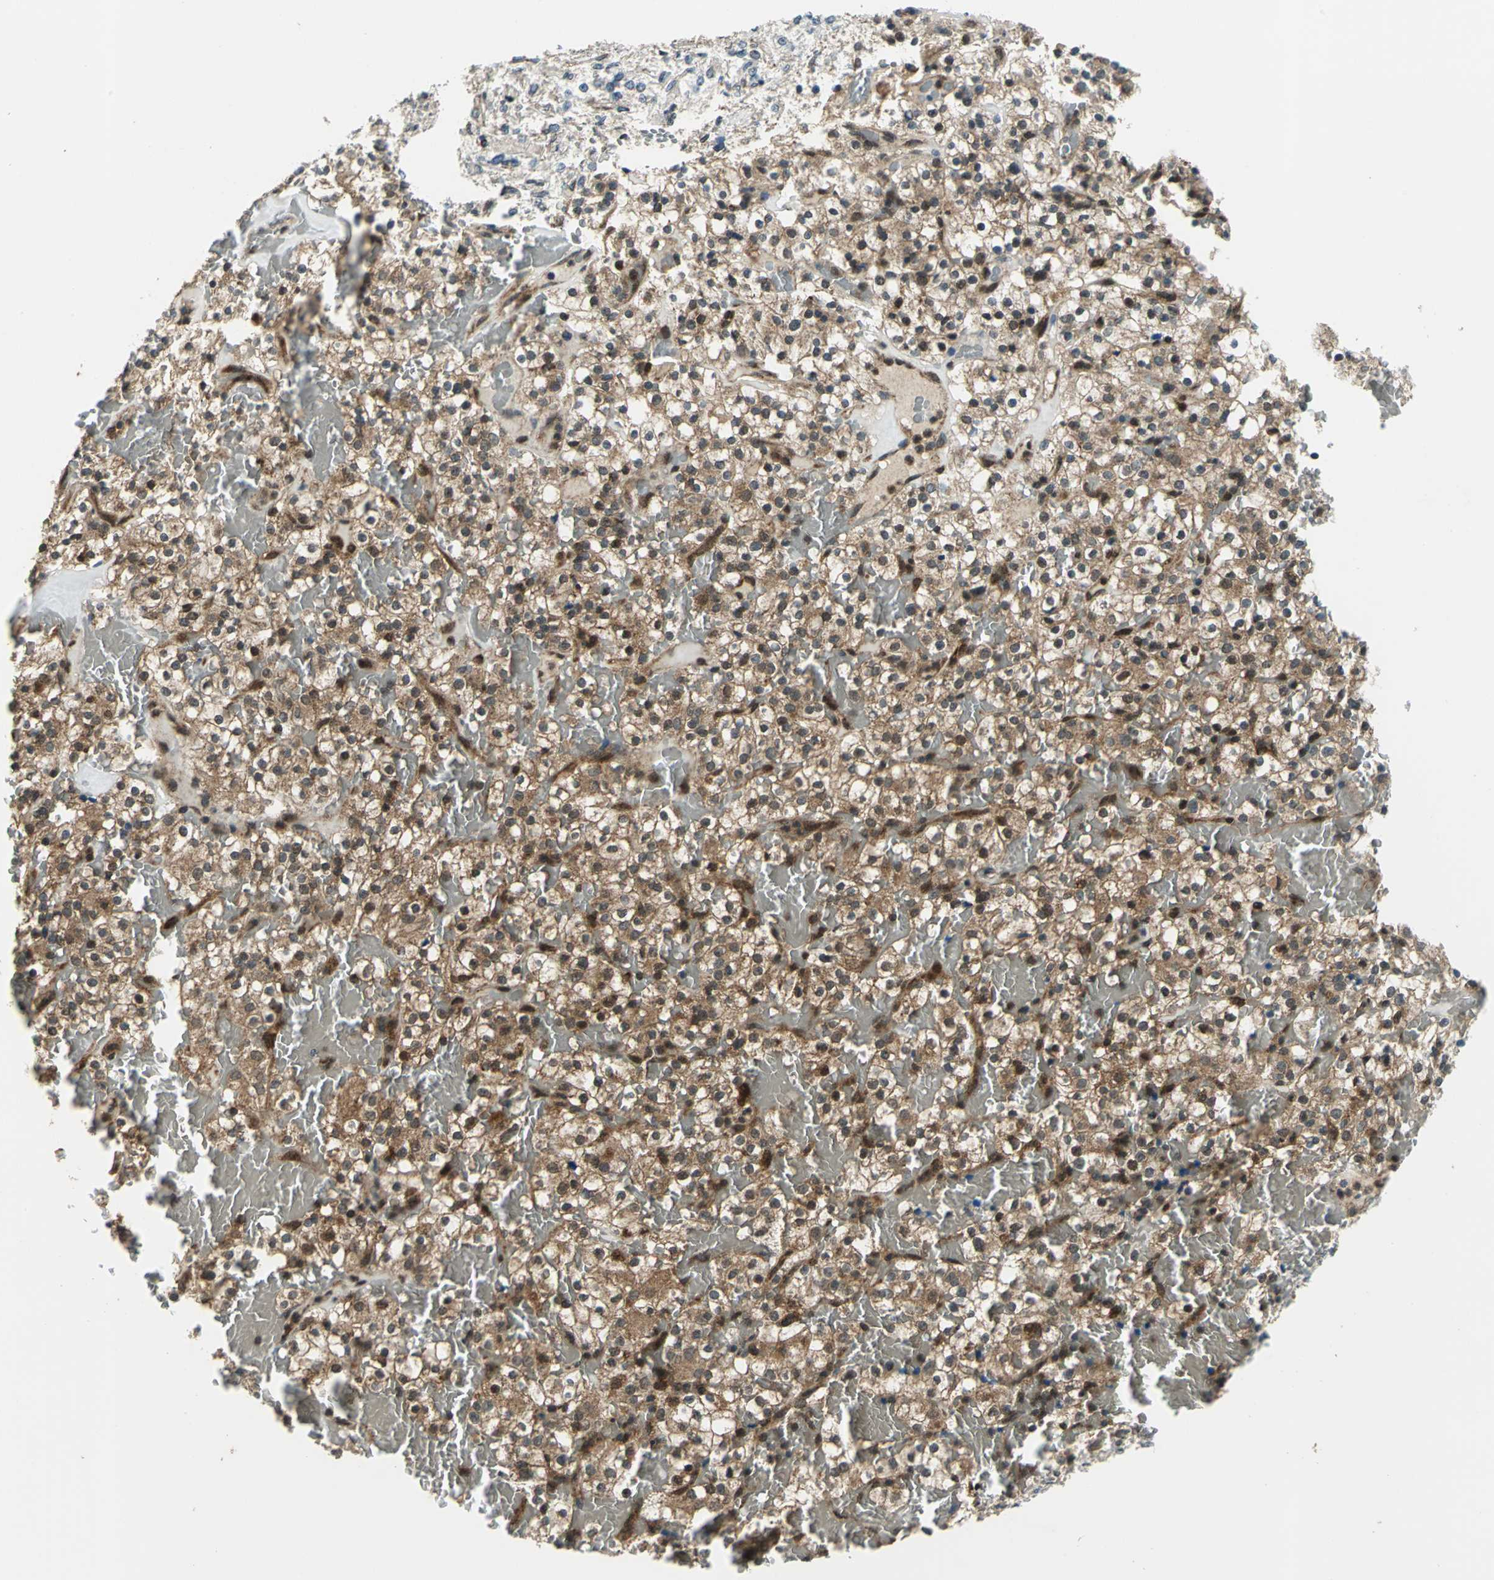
{"staining": {"intensity": "moderate", "quantity": ">75%", "location": "cytoplasmic/membranous,nuclear"}, "tissue": "renal cancer", "cell_type": "Tumor cells", "image_type": "cancer", "snomed": [{"axis": "morphology", "description": "Normal tissue, NOS"}, {"axis": "morphology", "description": "Adenocarcinoma, NOS"}, {"axis": "topography", "description": "Kidney"}], "caption": "Renal cancer stained with DAB (3,3'-diaminobenzidine) immunohistochemistry (IHC) shows medium levels of moderate cytoplasmic/membranous and nuclear staining in approximately >75% of tumor cells.", "gene": "NUDT2", "patient": {"sex": "female", "age": 72}}